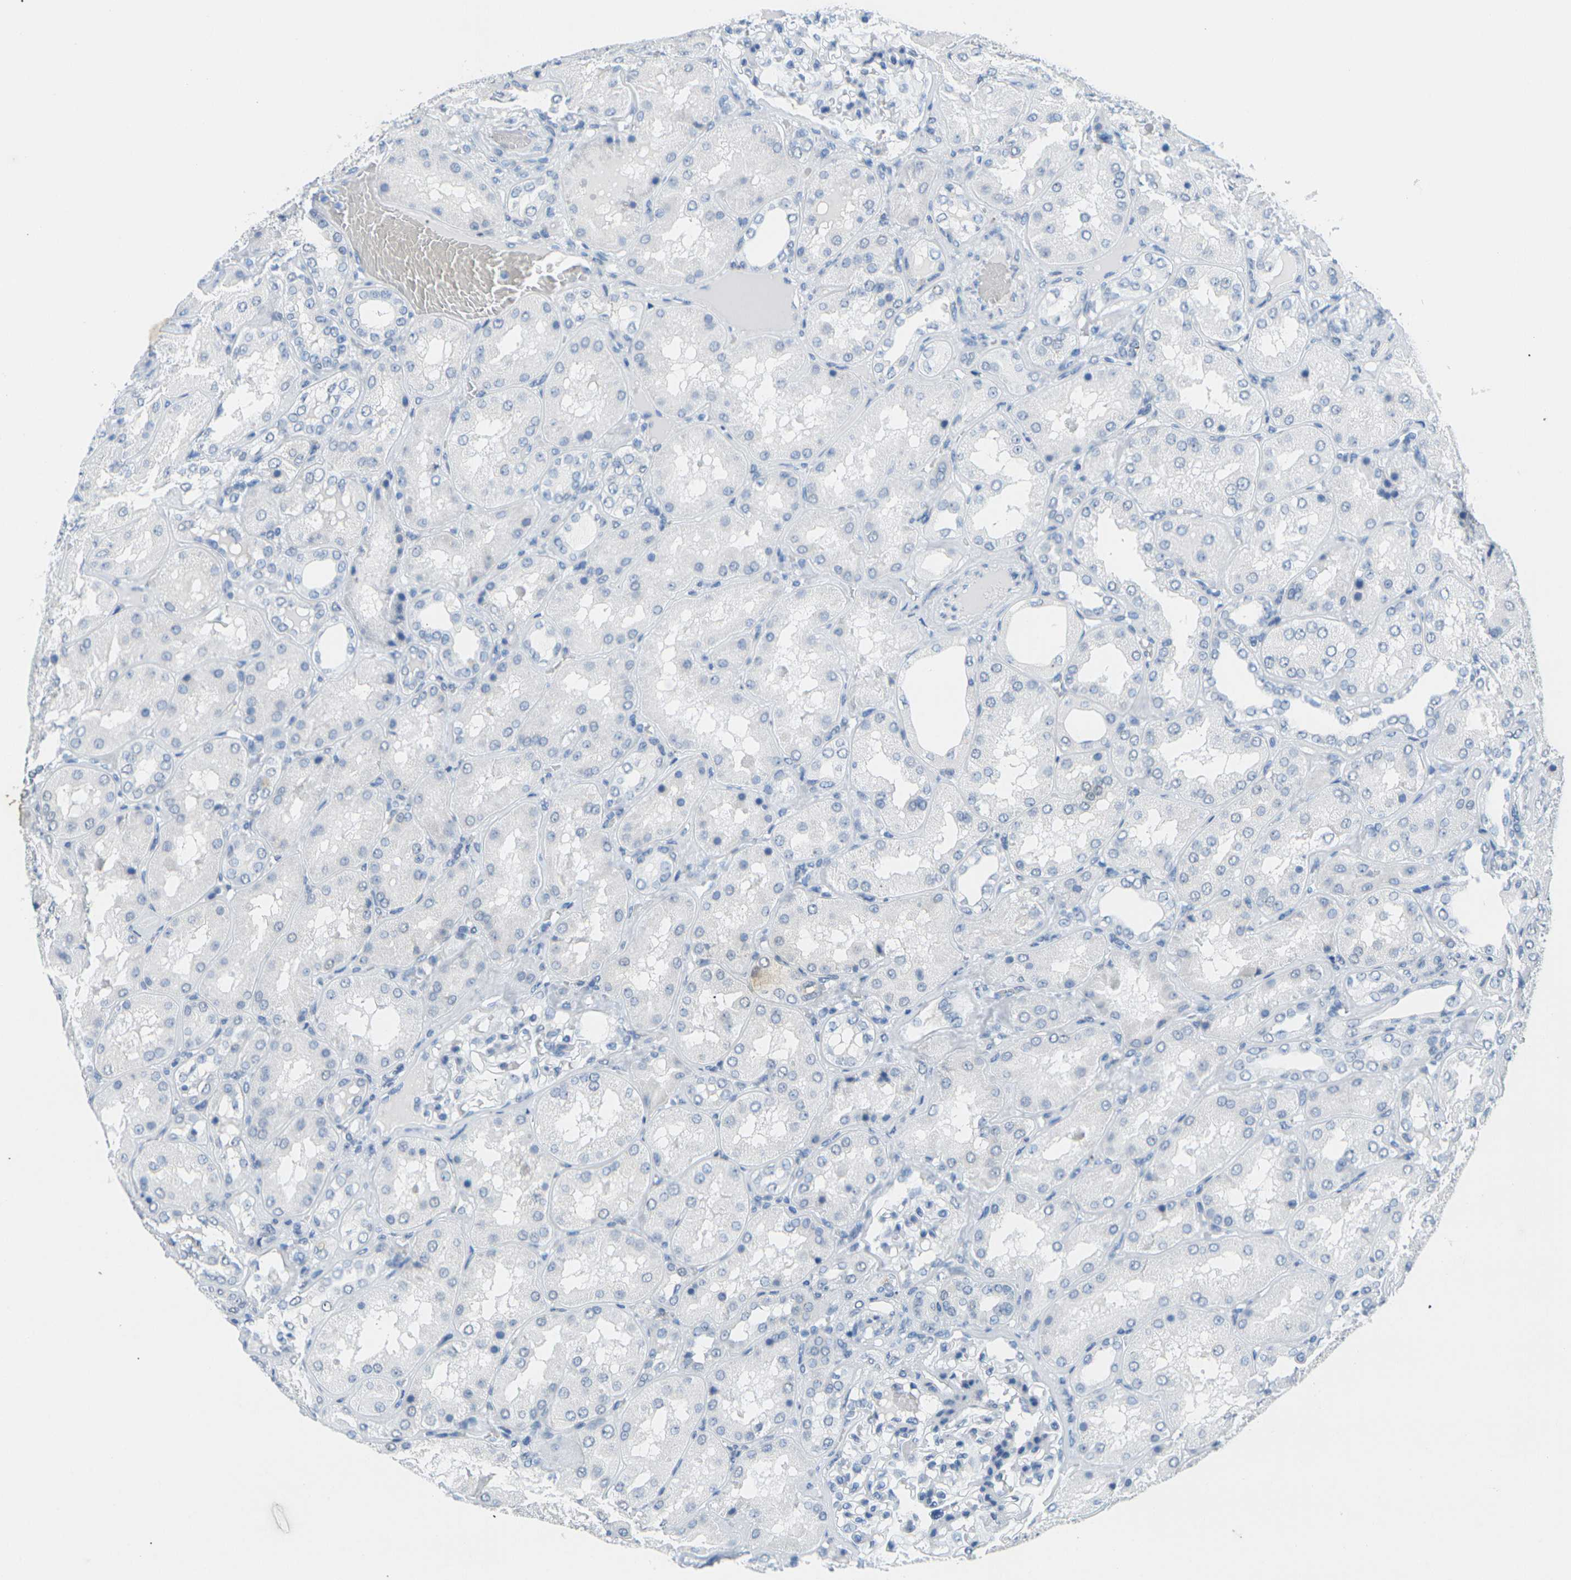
{"staining": {"intensity": "negative", "quantity": "none", "location": "none"}, "tissue": "kidney", "cell_type": "Cells in glomeruli", "image_type": "normal", "snomed": [{"axis": "morphology", "description": "Normal tissue, NOS"}, {"axis": "topography", "description": "Kidney"}], "caption": "Kidney stained for a protein using immunohistochemistry (IHC) demonstrates no positivity cells in glomeruli.", "gene": "CTAG1A", "patient": {"sex": "female", "age": 56}}